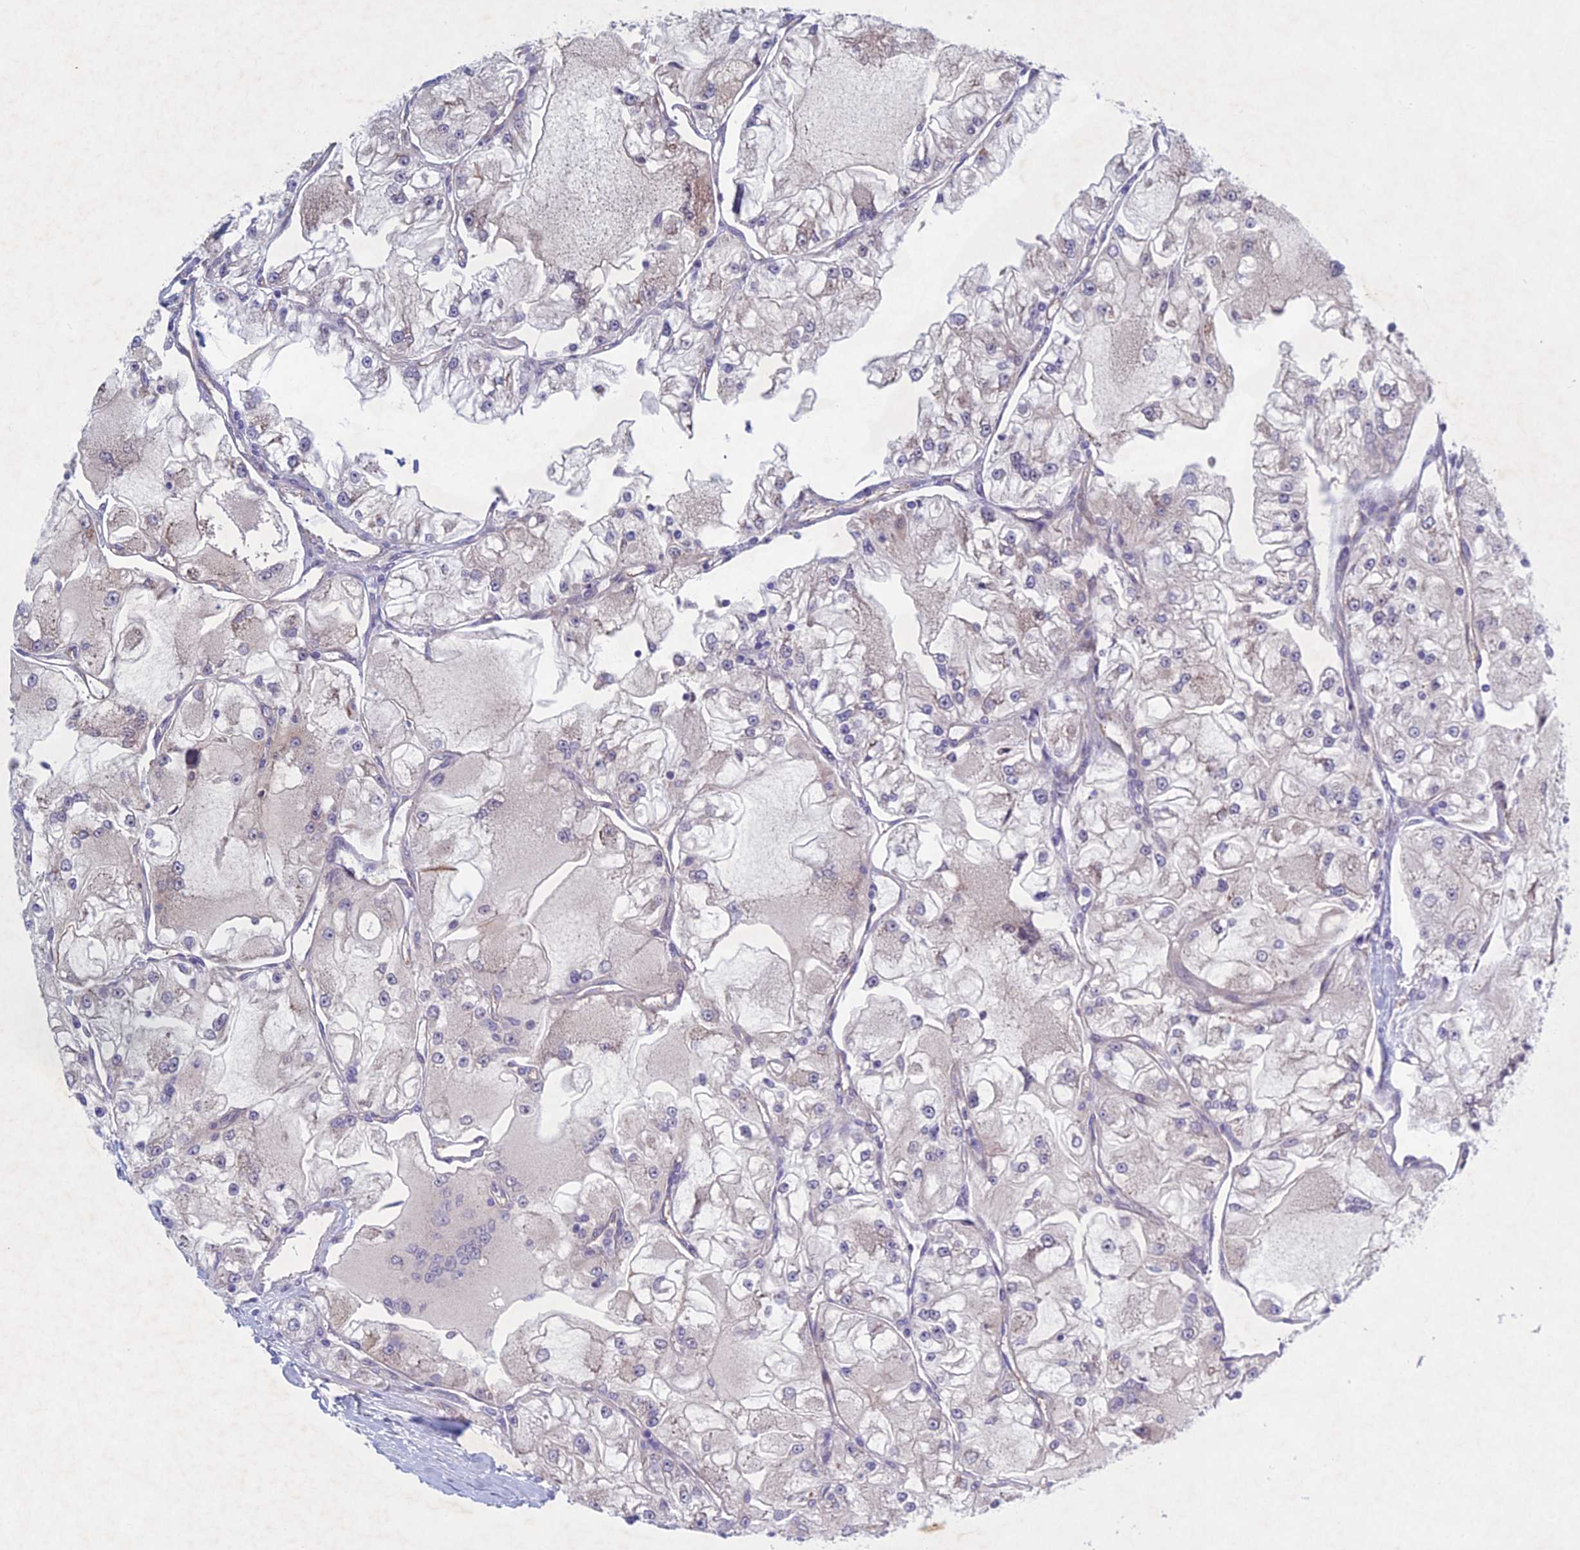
{"staining": {"intensity": "negative", "quantity": "none", "location": "none"}, "tissue": "renal cancer", "cell_type": "Tumor cells", "image_type": "cancer", "snomed": [{"axis": "morphology", "description": "Adenocarcinoma, NOS"}, {"axis": "topography", "description": "Kidney"}], "caption": "Tumor cells are negative for protein expression in human renal cancer (adenocarcinoma).", "gene": "PTHLH", "patient": {"sex": "female", "age": 72}}